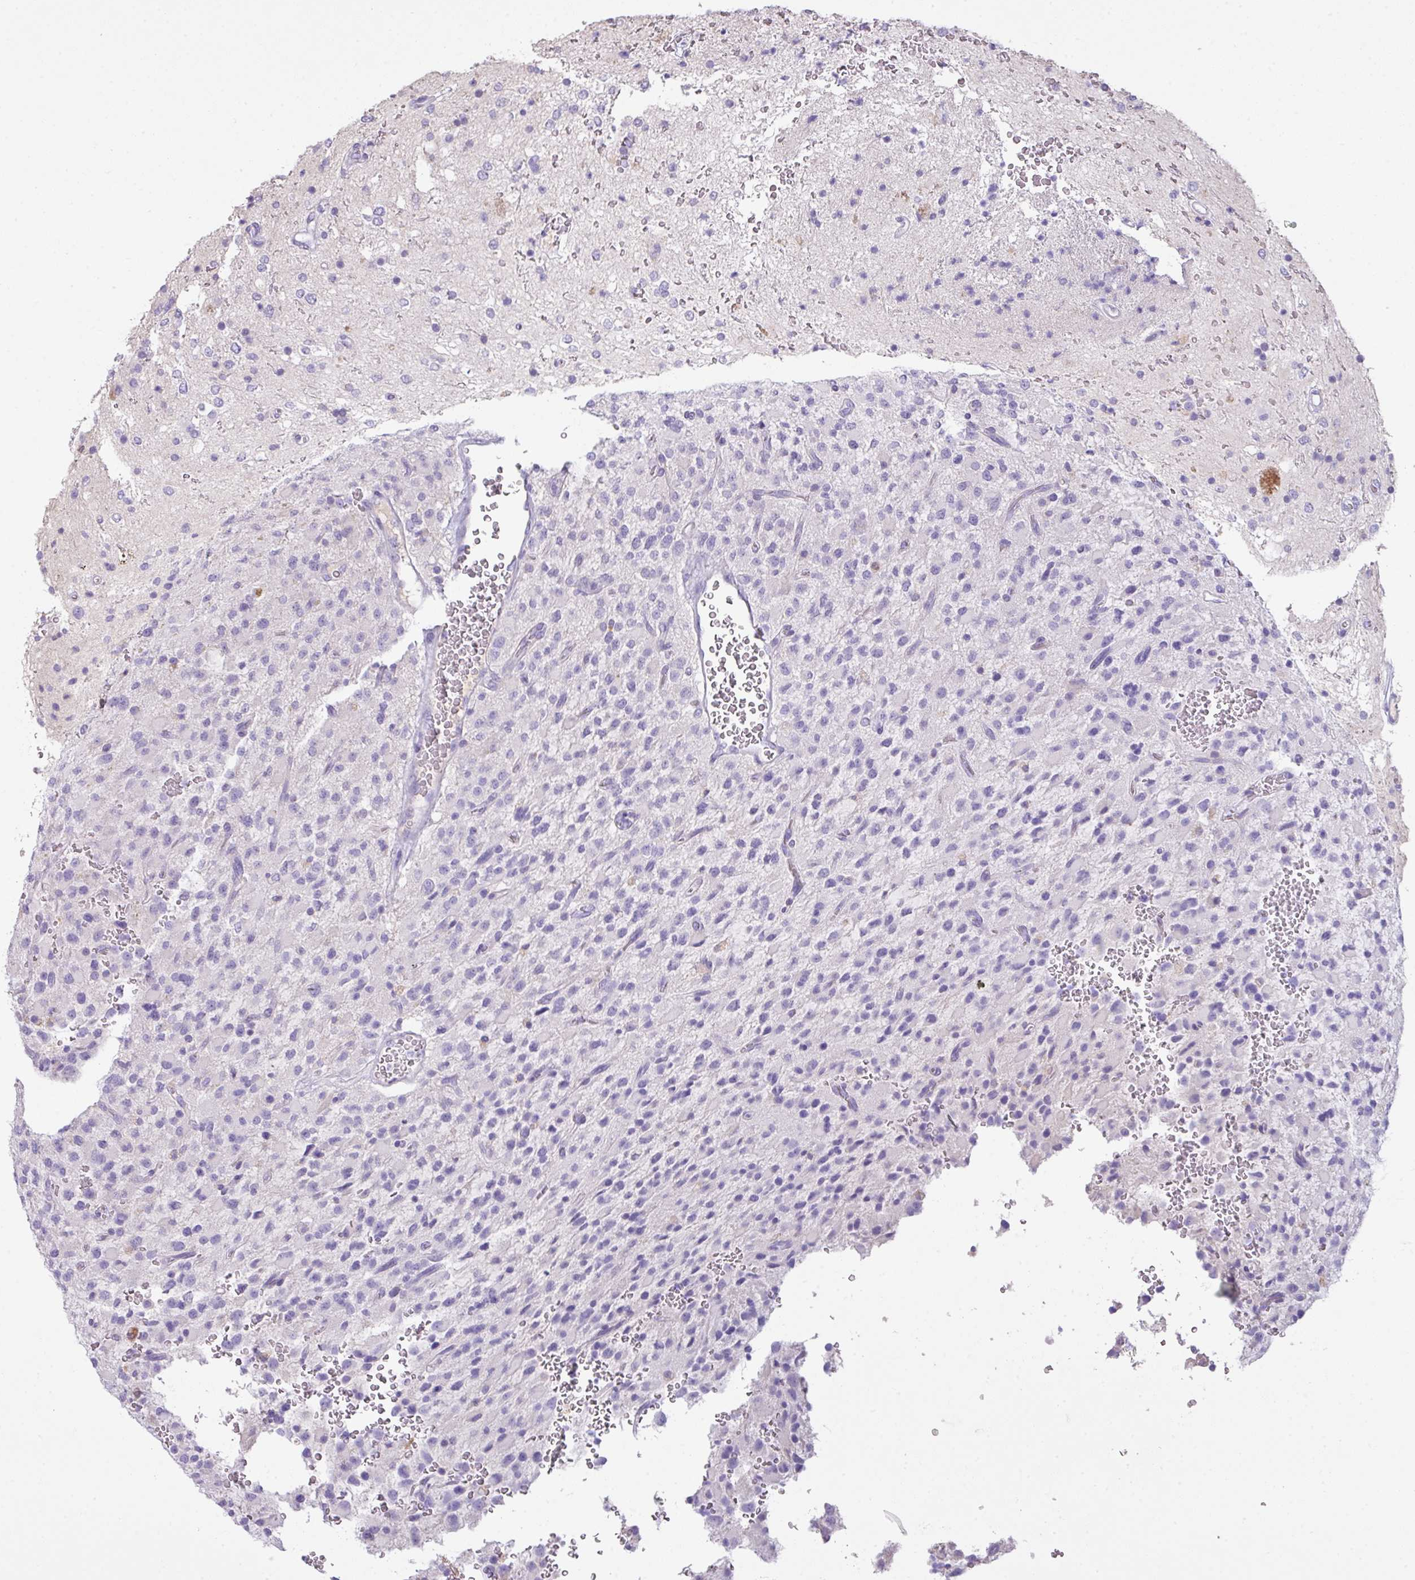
{"staining": {"intensity": "negative", "quantity": "none", "location": "none"}, "tissue": "glioma", "cell_type": "Tumor cells", "image_type": "cancer", "snomed": [{"axis": "morphology", "description": "Glioma, malignant, High grade"}, {"axis": "topography", "description": "Brain"}], "caption": "High power microscopy image of an immunohistochemistry image of malignant glioma (high-grade), revealing no significant expression in tumor cells.", "gene": "OR6C6", "patient": {"sex": "male", "age": 34}}